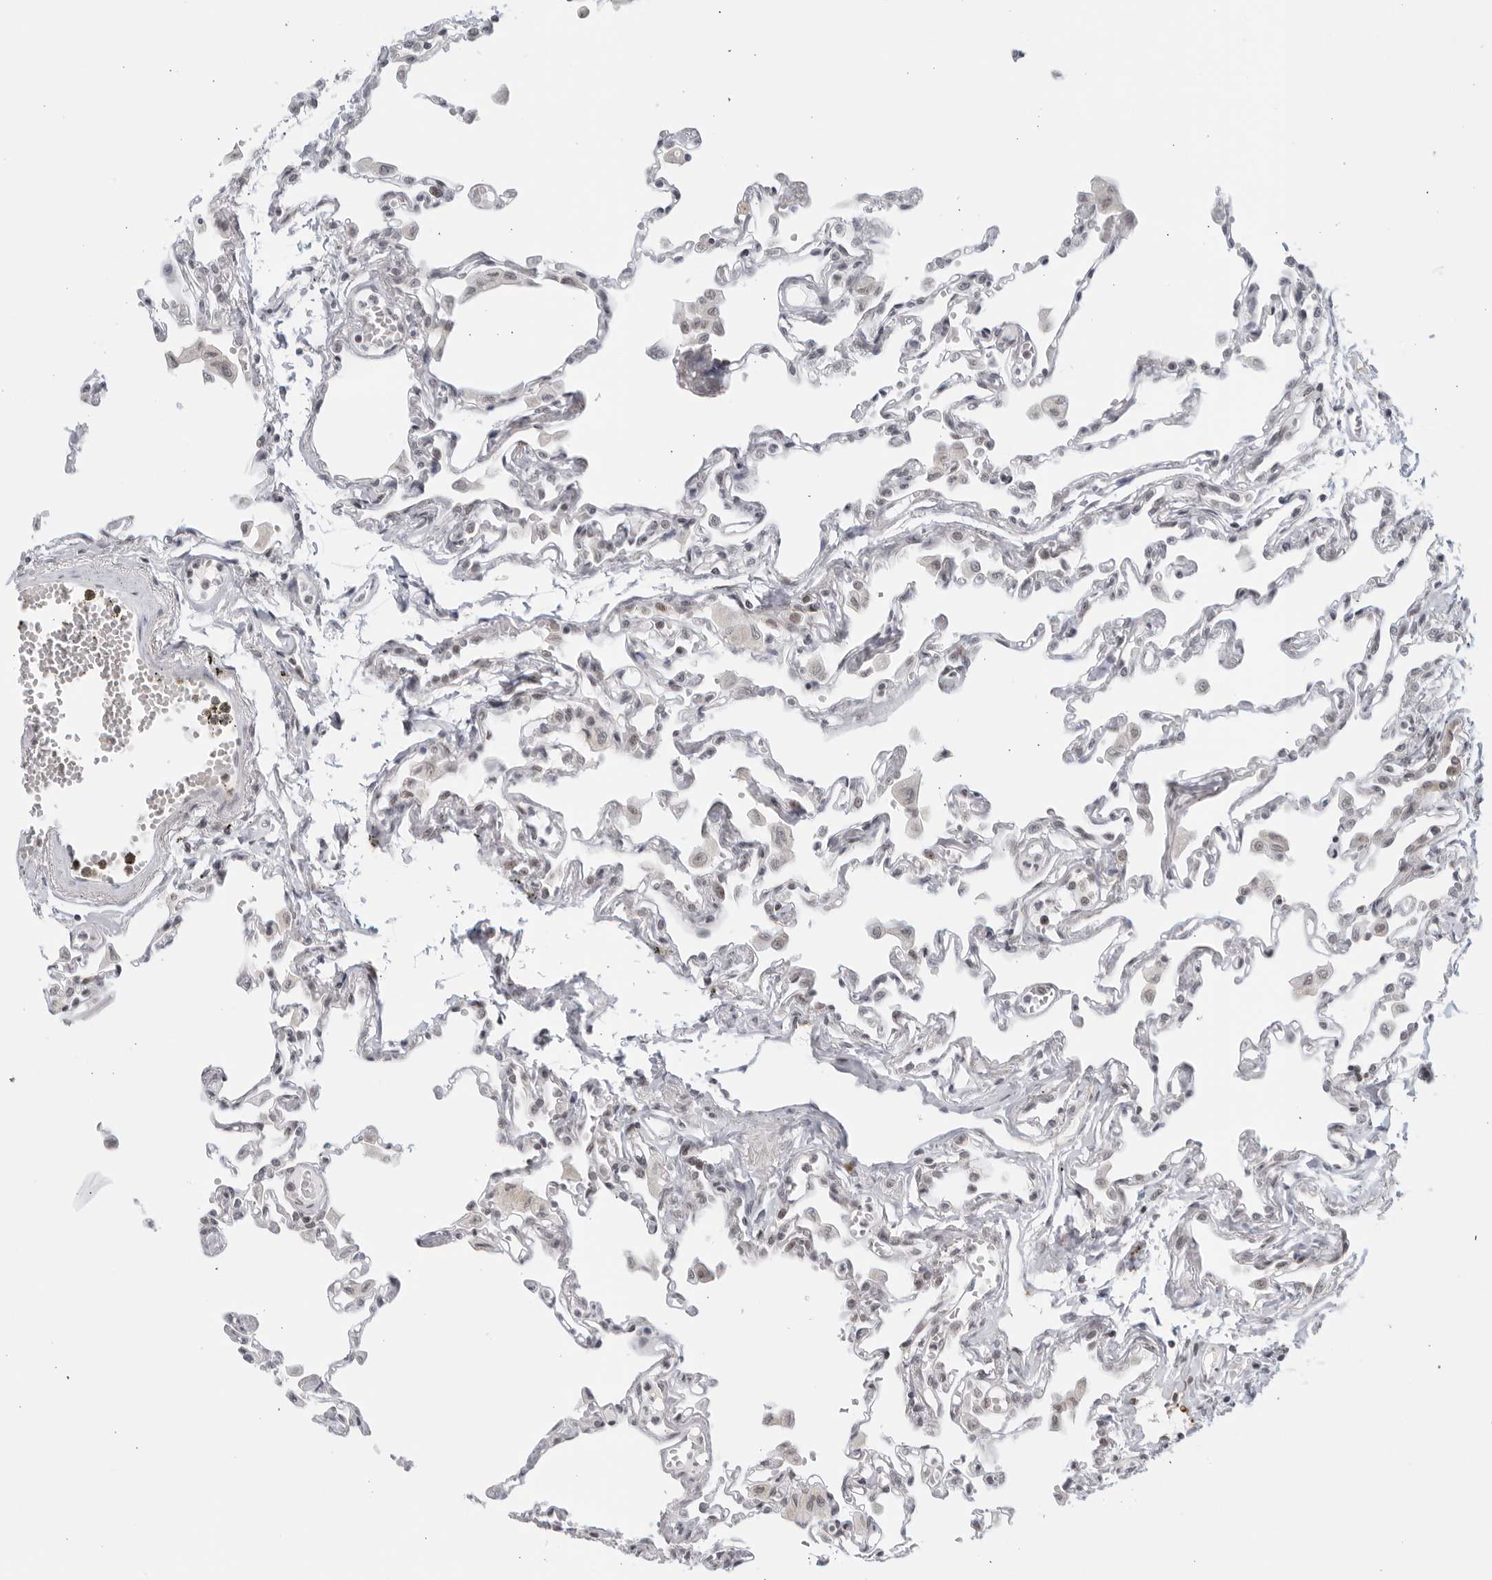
{"staining": {"intensity": "negative", "quantity": "none", "location": "none"}, "tissue": "lung", "cell_type": "Alveolar cells", "image_type": "normal", "snomed": [{"axis": "morphology", "description": "Normal tissue, NOS"}, {"axis": "topography", "description": "Bronchus"}, {"axis": "topography", "description": "Lung"}], "caption": "Immunohistochemistry (IHC) of normal lung demonstrates no positivity in alveolar cells.", "gene": "RAB11FIP3", "patient": {"sex": "female", "age": 49}}